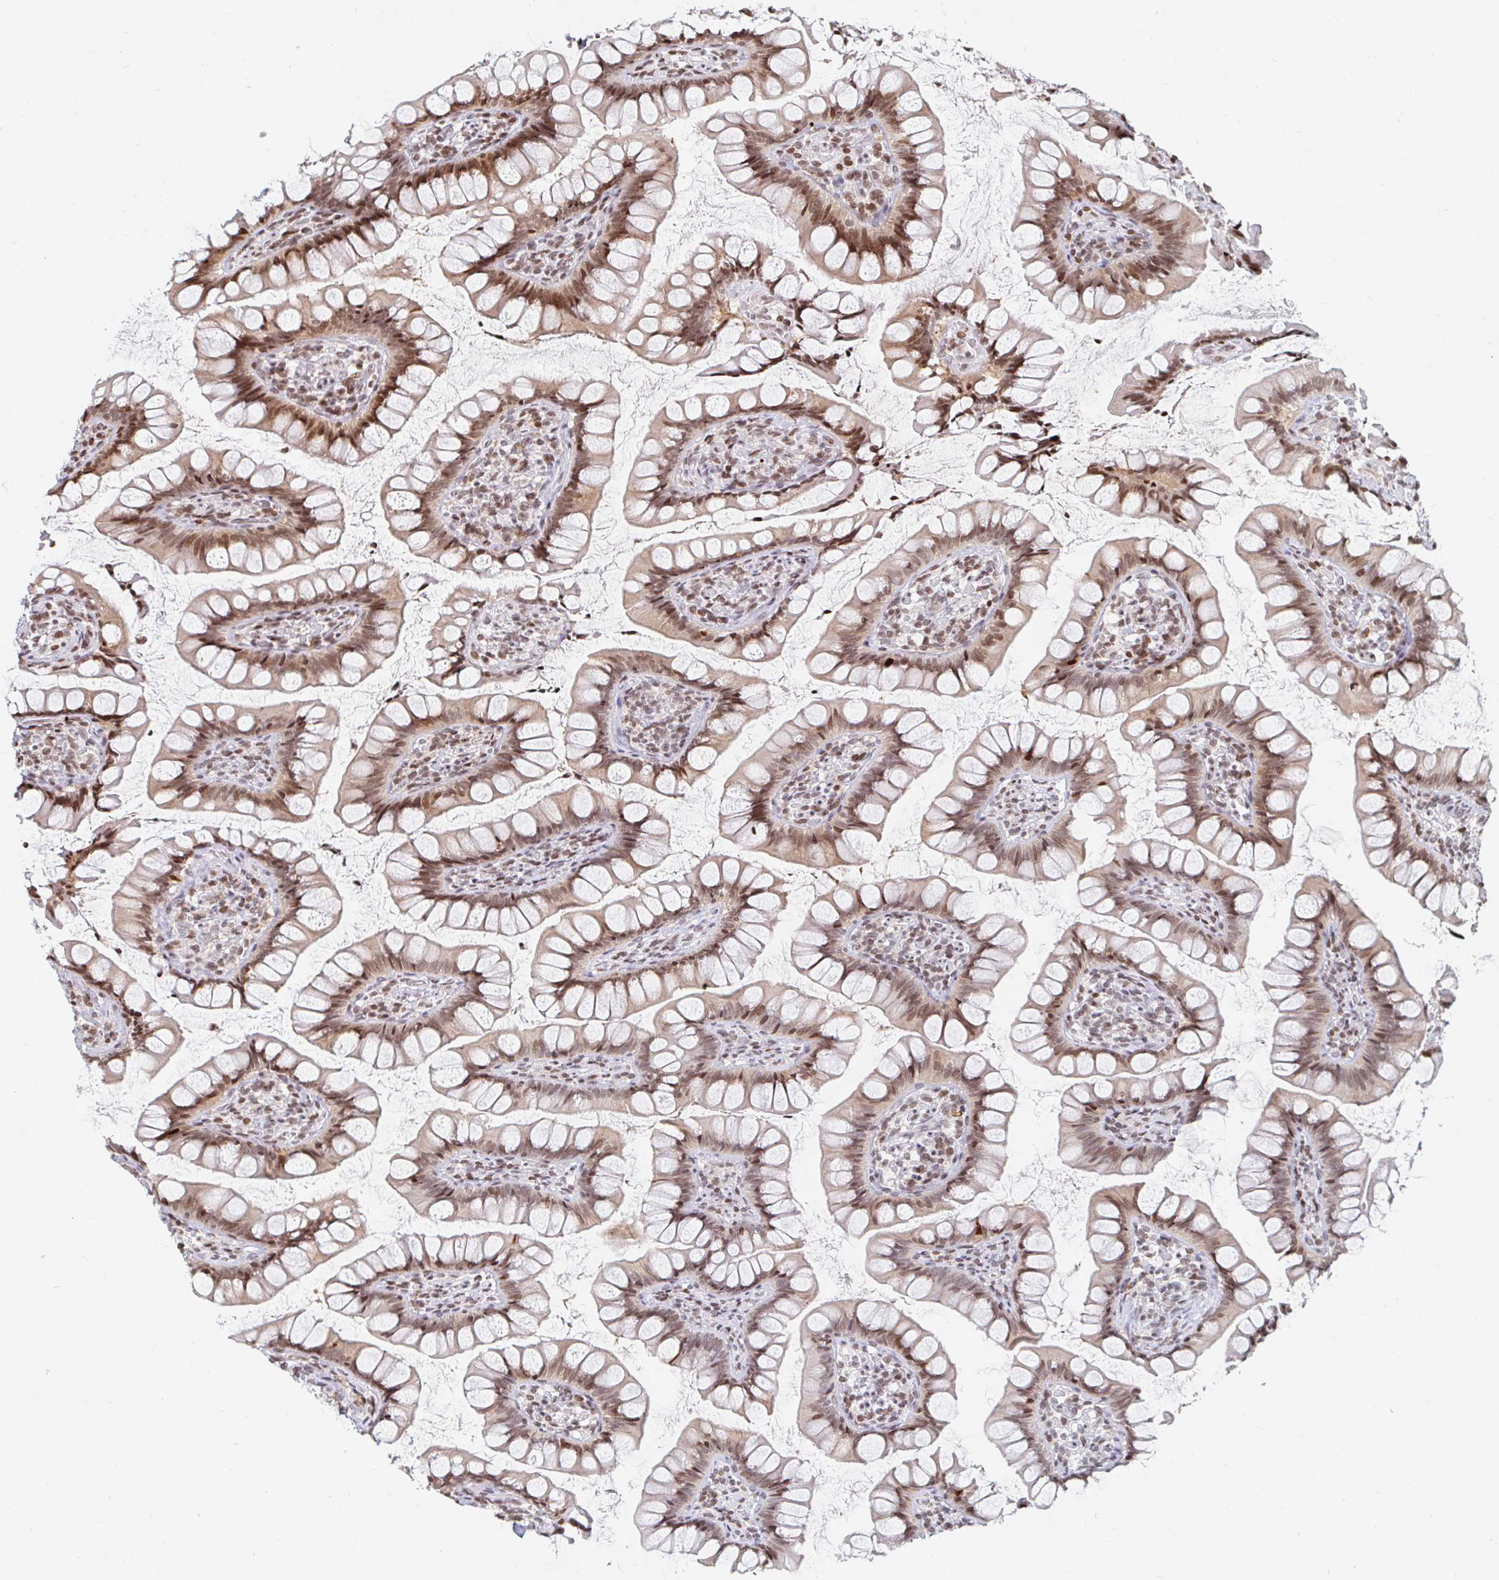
{"staining": {"intensity": "moderate", "quantity": ">75%", "location": "nuclear"}, "tissue": "small intestine", "cell_type": "Glandular cells", "image_type": "normal", "snomed": [{"axis": "morphology", "description": "Normal tissue, NOS"}, {"axis": "topography", "description": "Small intestine"}], "caption": "Protein staining by immunohistochemistry (IHC) displays moderate nuclear expression in about >75% of glandular cells in normal small intestine. The protein of interest is stained brown, and the nuclei are stained in blue (DAB (3,3'-diaminobenzidine) IHC with brightfield microscopy, high magnification).", "gene": "HOXC10", "patient": {"sex": "male", "age": 70}}